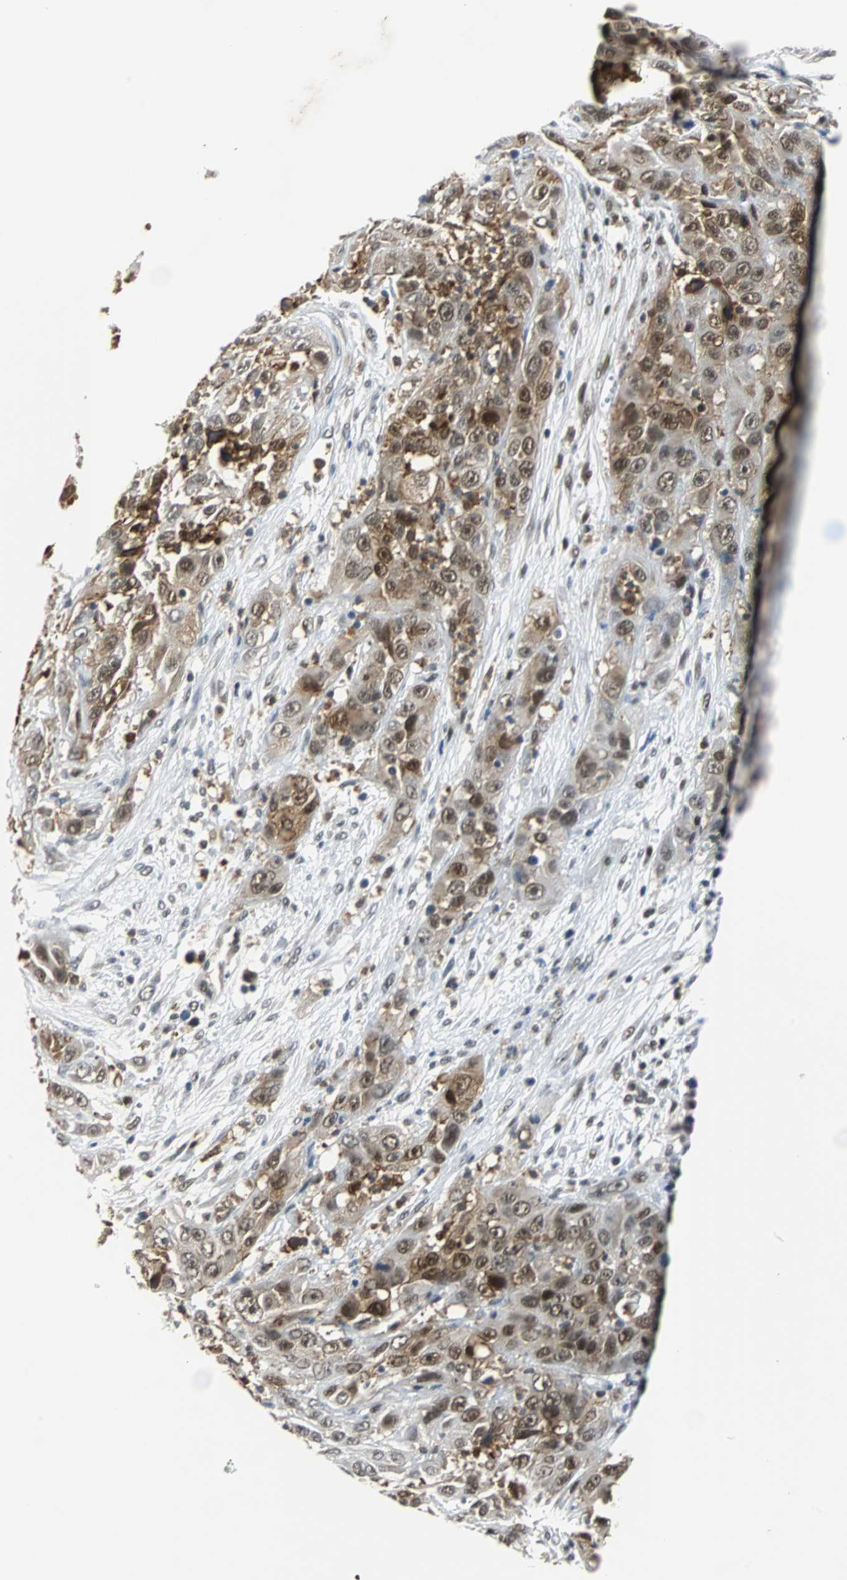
{"staining": {"intensity": "strong", "quantity": ">75%", "location": "cytoplasmic/membranous,nuclear"}, "tissue": "cervical cancer", "cell_type": "Tumor cells", "image_type": "cancer", "snomed": [{"axis": "morphology", "description": "Squamous cell carcinoma, NOS"}, {"axis": "topography", "description": "Cervix"}], "caption": "Immunohistochemistry (IHC) of squamous cell carcinoma (cervical) shows high levels of strong cytoplasmic/membranous and nuclear expression in approximately >75% of tumor cells. The staining is performed using DAB (3,3'-diaminobenzidine) brown chromogen to label protein expression. The nuclei are counter-stained blue using hematoxylin.", "gene": "SIRT1", "patient": {"sex": "female", "age": 32}}